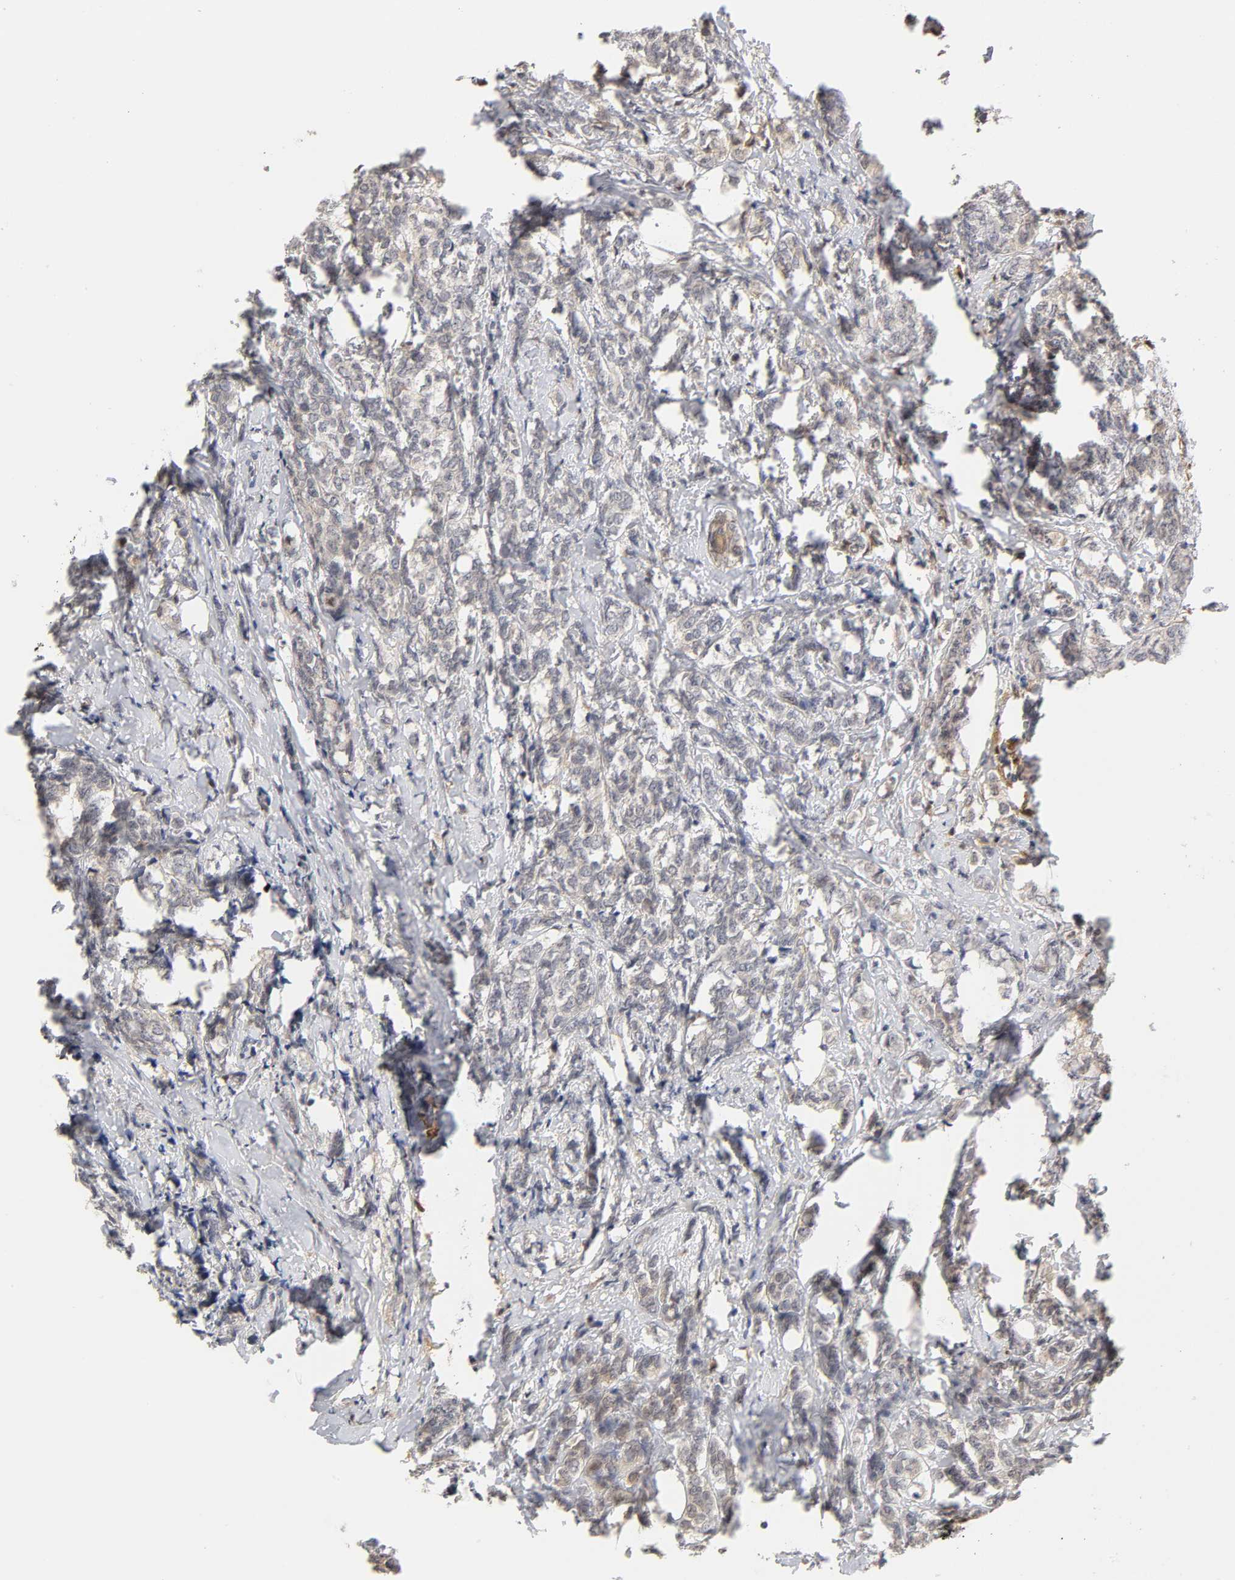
{"staining": {"intensity": "moderate", "quantity": ">75%", "location": "cytoplasmic/membranous"}, "tissue": "breast cancer", "cell_type": "Tumor cells", "image_type": "cancer", "snomed": [{"axis": "morphology", "description": "Lobular carcinoma"}, {"axis": "topography", "description": "Breast"}], "caption": "This is an image of immunohistochemistry staining of breast lobular carcinoma, which shows moderate expression in the cytoplasmic/membranous of tumor cells.", "gene": "GSTZ1", "patient": {"sex": "female", "age": 60}}